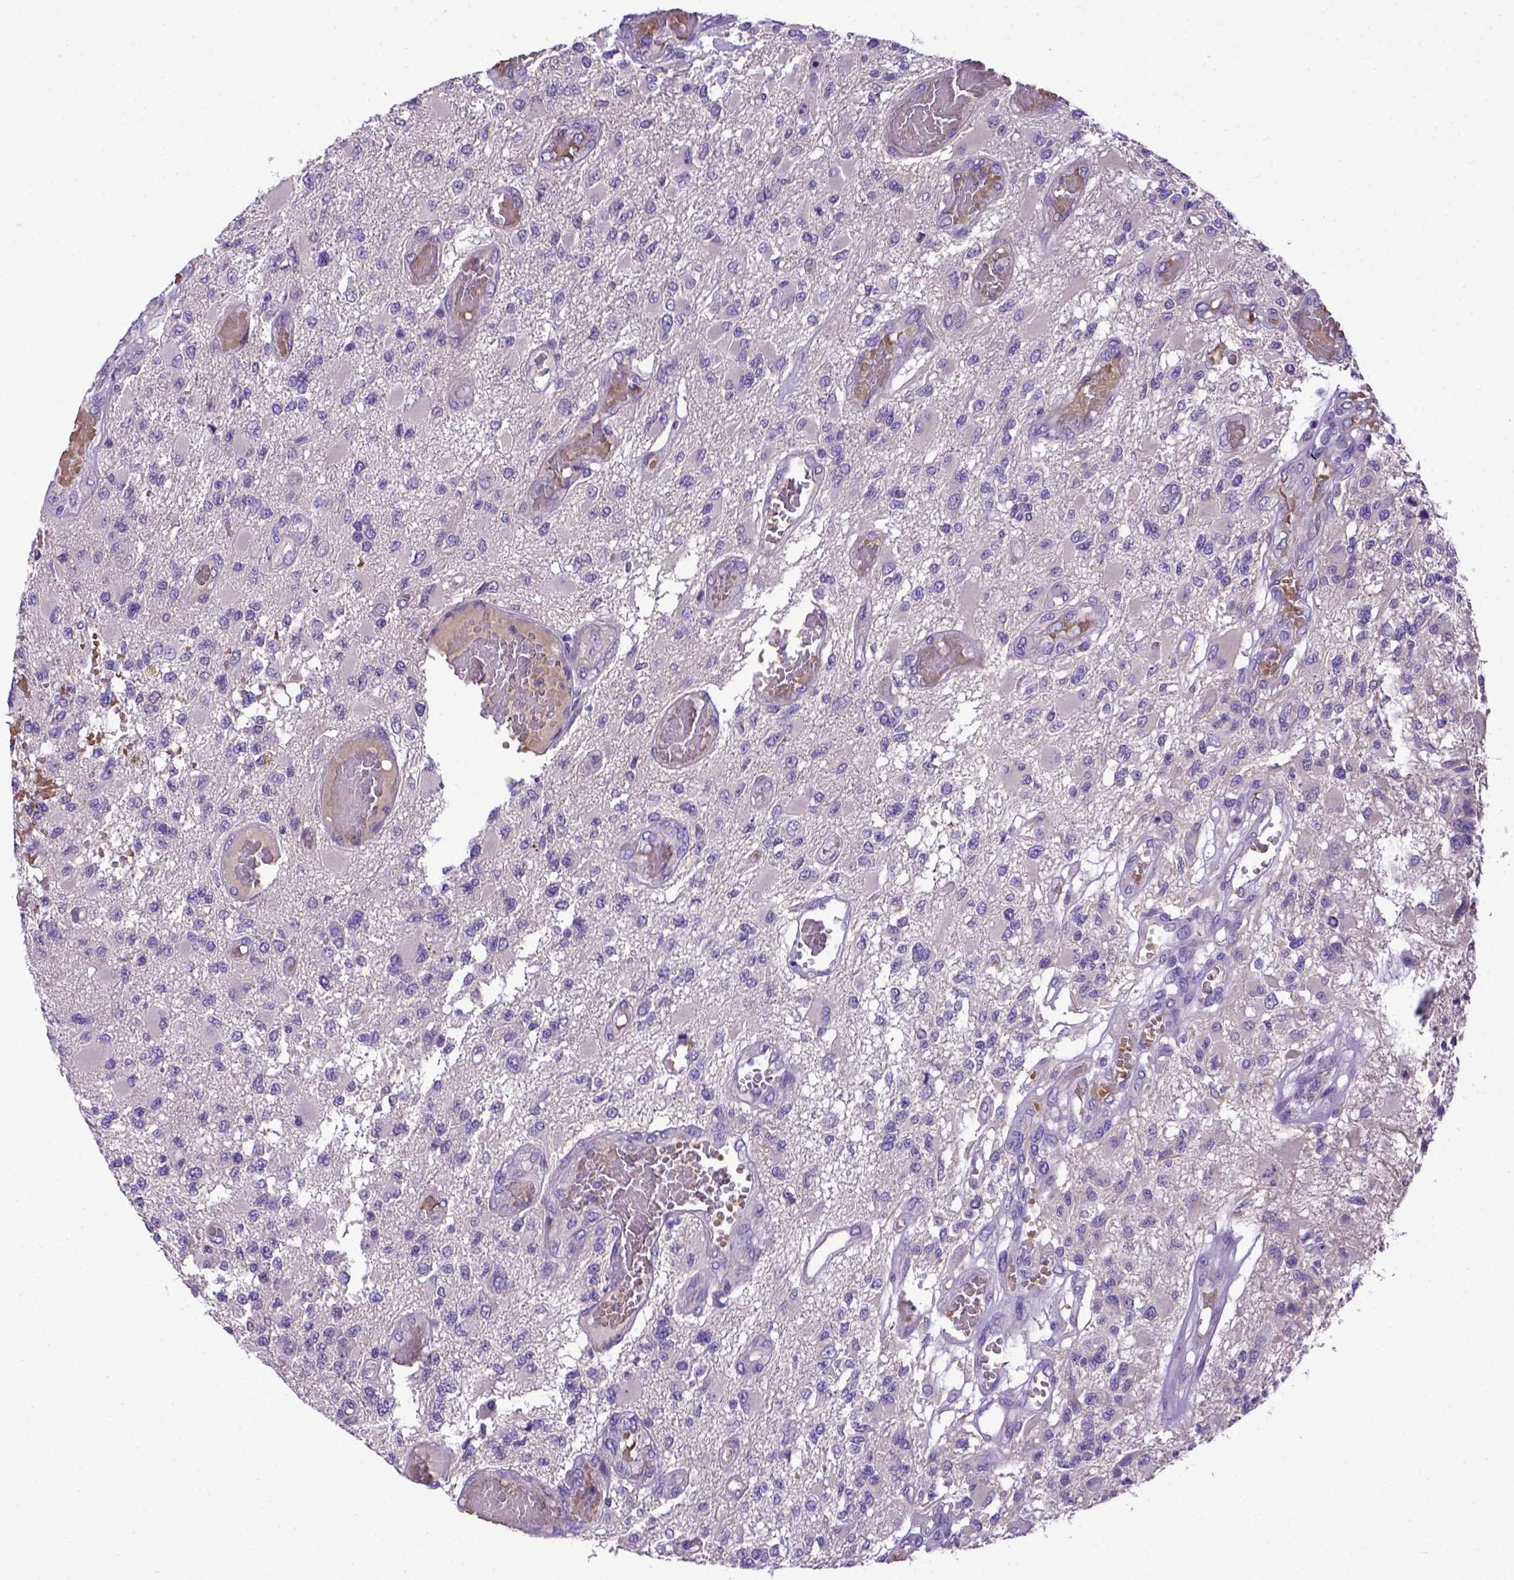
{"staining": {"intensity": "negative", "quantity": "none", "location": "none"}, "tissue": "glioma", "cell_type": "Tumor cells", "image_type": "cancer", "snomed": [{"axis": "morphology", "description": "Glioma, malignant, High grade"}, {"axis": "topography", "description": "Brain"}], "caption": "Photomicrograph shows no protein staining in tumor cells of glioma tissue.", "gene": "ADAM12", "patient": {"sex": "female", "age": 63}}